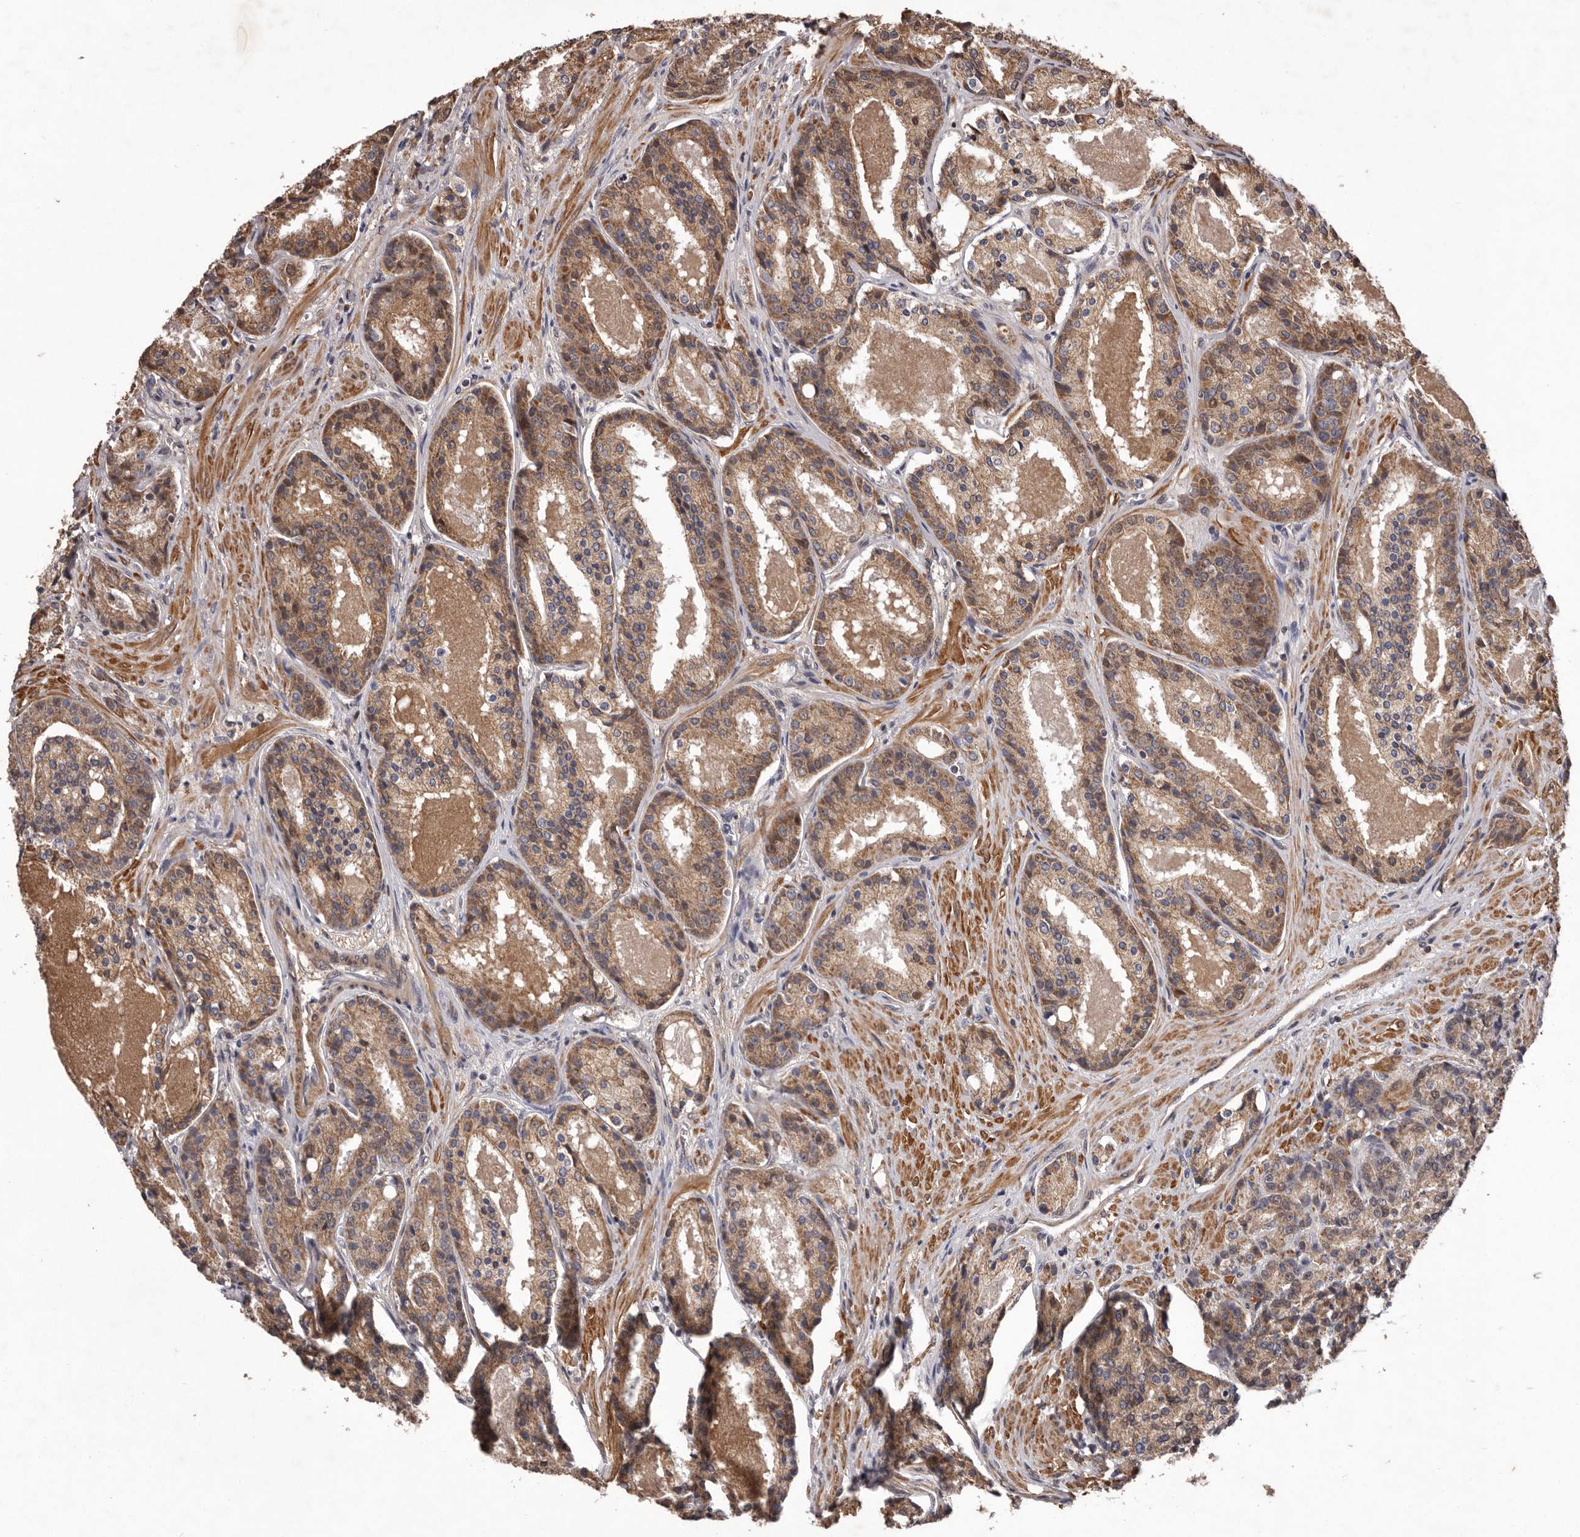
{"staining": {"intensity": "moderate", "quantity": ">75%", "location": "cytoplasmic/membranous"}, "tissue": "prostate cancer", "cell_type": "Tumor cells", "image_type": "cancer", "snomed": [{"axis": "morphology", "description": "Adenocarcinoma, High grade"}, {"axis": "topography", "description": "Prostate"}], "caption": "Prostate cancer (adenocarcinoma (high-grade)) stained with a brown dye exhibits moderate cytoplasmic/membranous positive staining in approximately >75% of tumor cells.", "gene": "CELF3", "patient": {"sex": "male", "age": 60}}